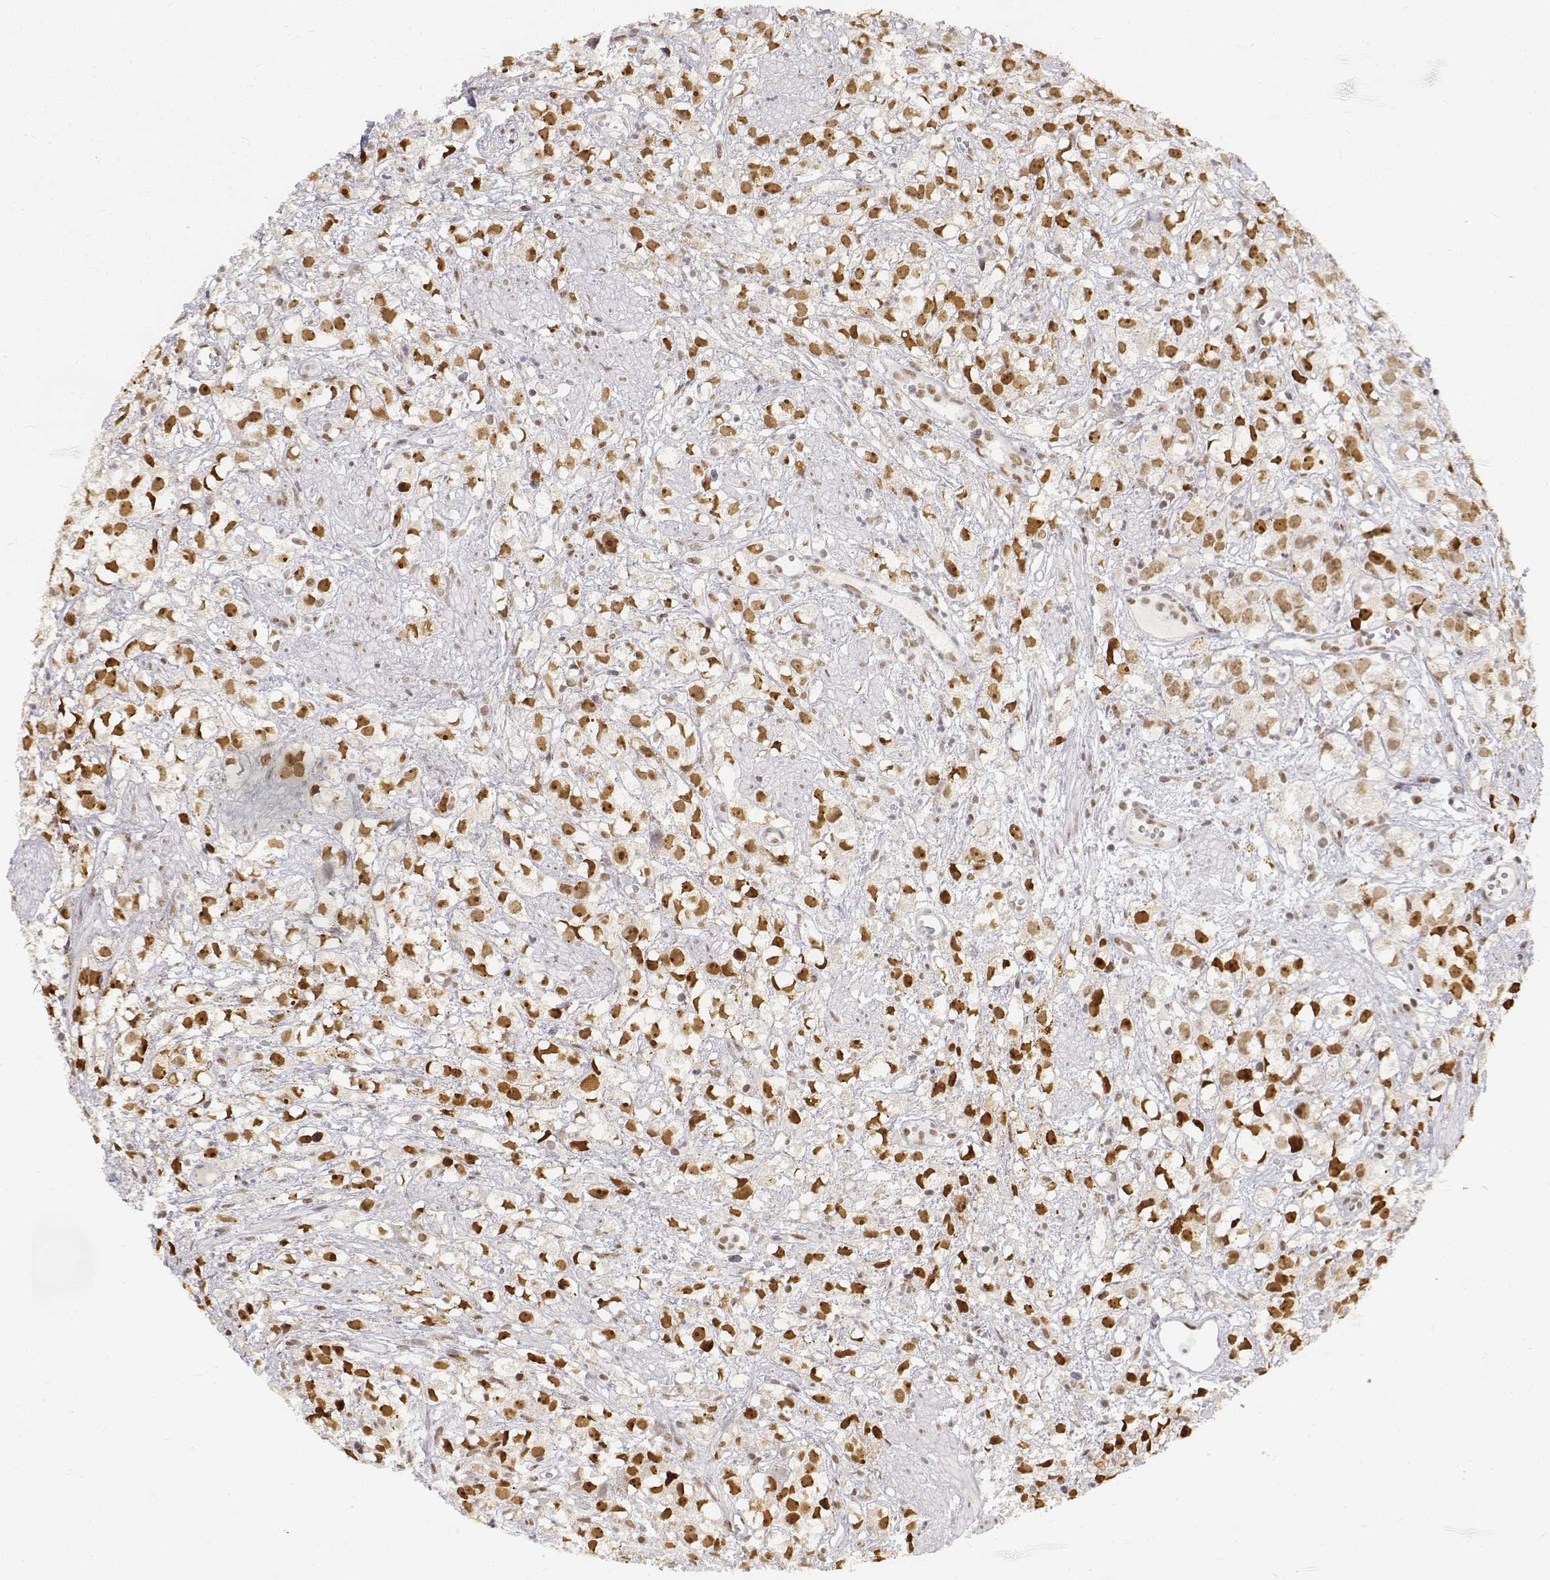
{"staining": {"intensity": "strong", "quantity": ">75%", "location": "nuclear"}, "tissue": "prostate cancer", "cell_type": "Tumor cells", "image_type": "cancer", "snomed": [{"axis": "morphology", "description": "Adenocarcinoma, High grade"}, {"axis": "topography", "description": "Prostate"}], "caption": "This image exhibits immunohistochemistry (IHC) staining of prostate high-grade adenocarcinoma, with high strong nuclear expression in approximately >75% of tumor cells.", "gene": "PHF6", "patient": {"sex": "male", "age": 68}}